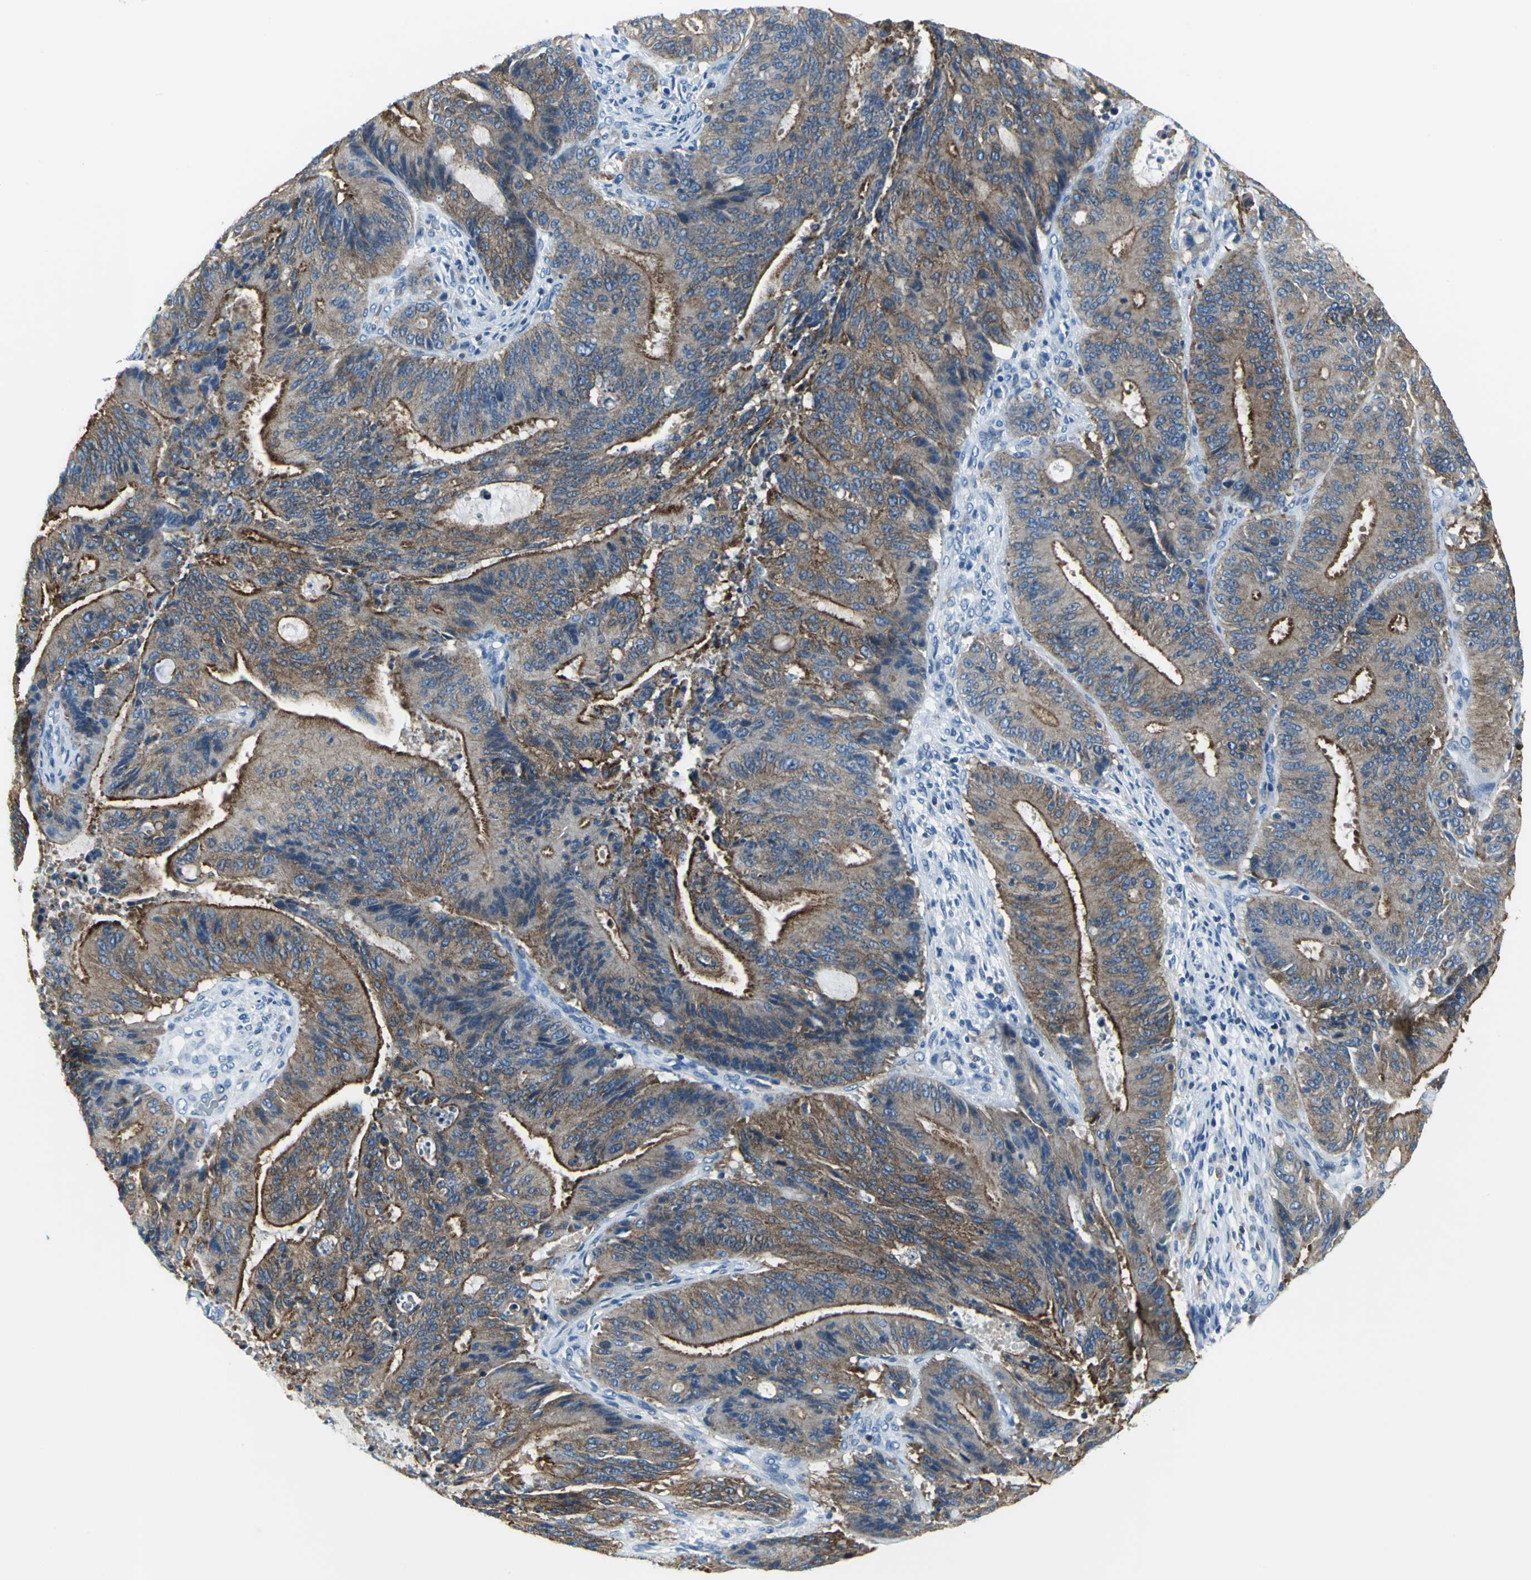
{"staining": {"intensity": "moderate", "quantity": ">75%", "location": "cytoplasmic/membranous"}, "tissue": "liver cancer", "cell_type": "Tumor cells", "image_type": "cancer", "snomed": [{"axis": "morphology", "description": "Cholangiocarcinoma"}, {"axis": "topography", "description": "Liver"}], "caption": "This photomicrograph shows immunohistochemistry (IHC) staining of liver cancer, with medium moderate cytoplasmic/membranous staining in approximately >75% of tumor cells.", "gene": "IQGAP2", "patient": {"sex": "female", "age": 73}}